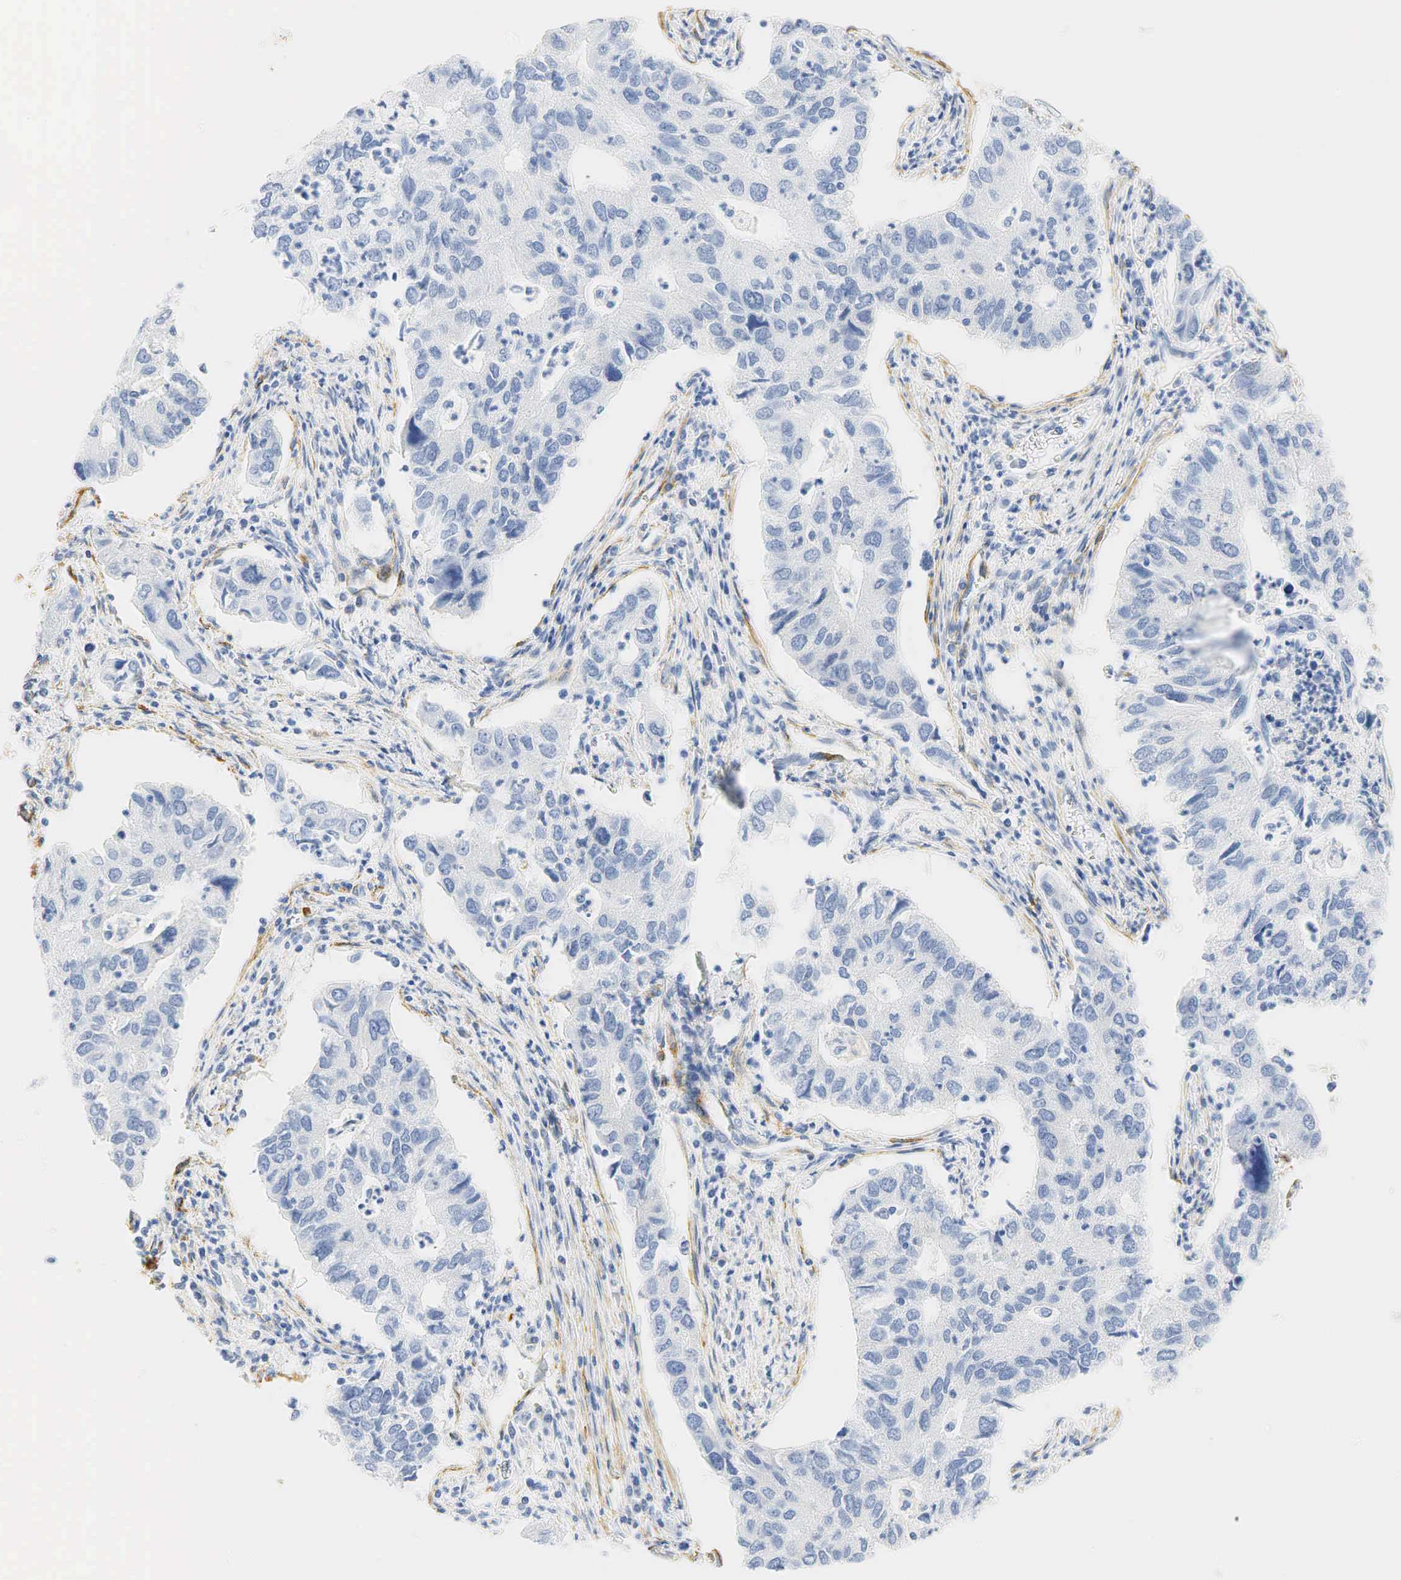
{"staining": {"intensity": "negative", "quantity": "none", "location": "none"}, "tissue": "lung cancer", "cell_type": "Tumor cells", "image_type": "cancer", "snomed": [{"axis": "morphology", "description": "Adenocarcinoma, NOS"}, {"axis": "topography", "description": "Lung"}], "caption": "IHC of lung cancer displays no staining in tumor cells.", "gene": "ACTA1", "patient": {"sex": "male", "age": 48}}